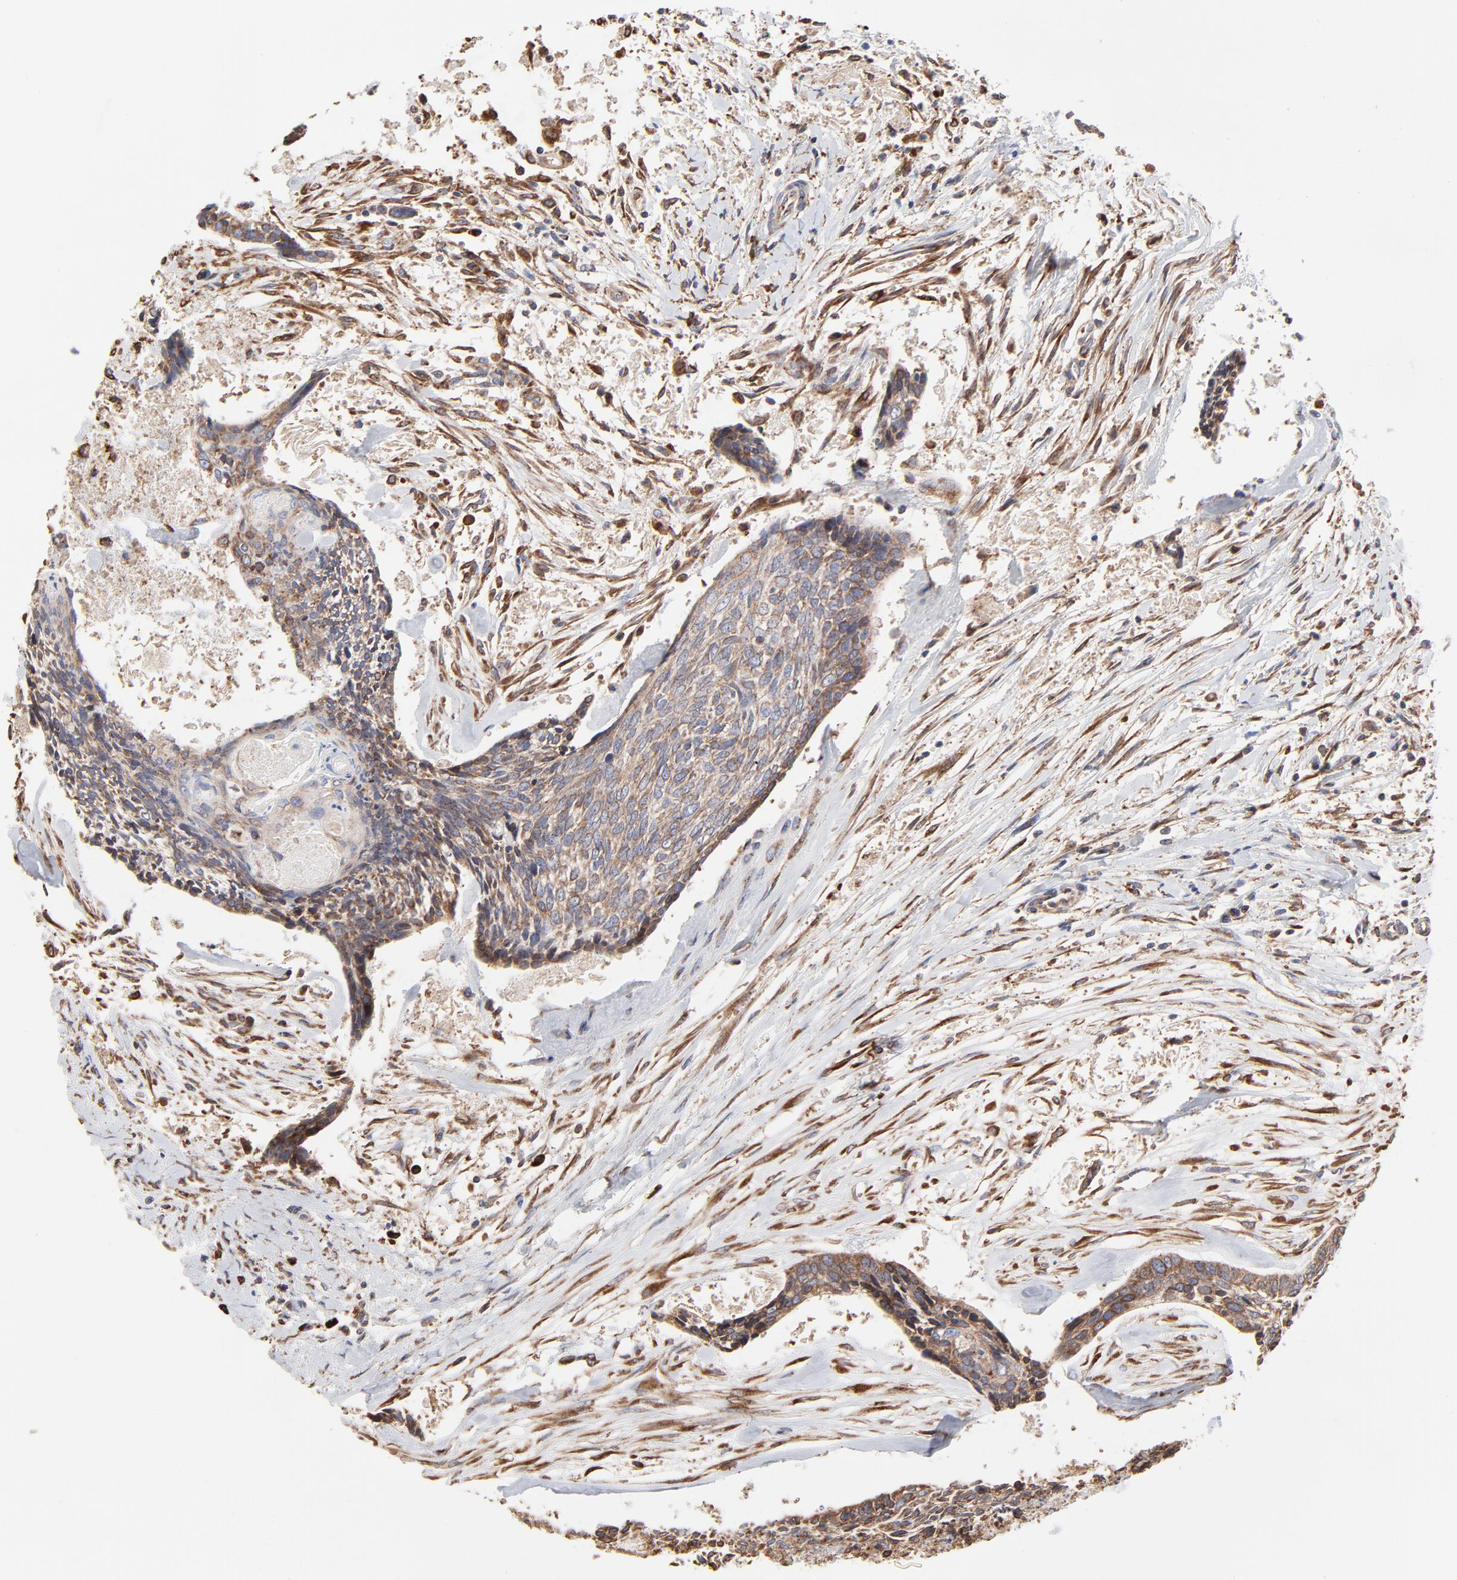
{"staining": {"intensity": "weak", "quantity": ">75%", "location": "cytoplasmic/membranous"}, "tissue": "head and neck cancer", "cell_type": "Tumor cells", "image_type": "cancer", "snomed": [{"axis": "morphology", "description": "Squamous cell carcinoma, NOS"}, {"axis": "topography", "description": "Salivary gland"}, {"axis": "topography", "description": "Head-Neck"}], "caption": "Immunohistochemistry image of neoplastic tissue: head and neck squamous cell carcinoma stained using IHC exhibits low levels of weak protein expression localized specifically in the cytoplasmic/membranous of tumor cells, appearing as a cytoplasmic/membranous brown color.", "gene": "LMAN1", "patient": {"sex": "male", "age": 70}}